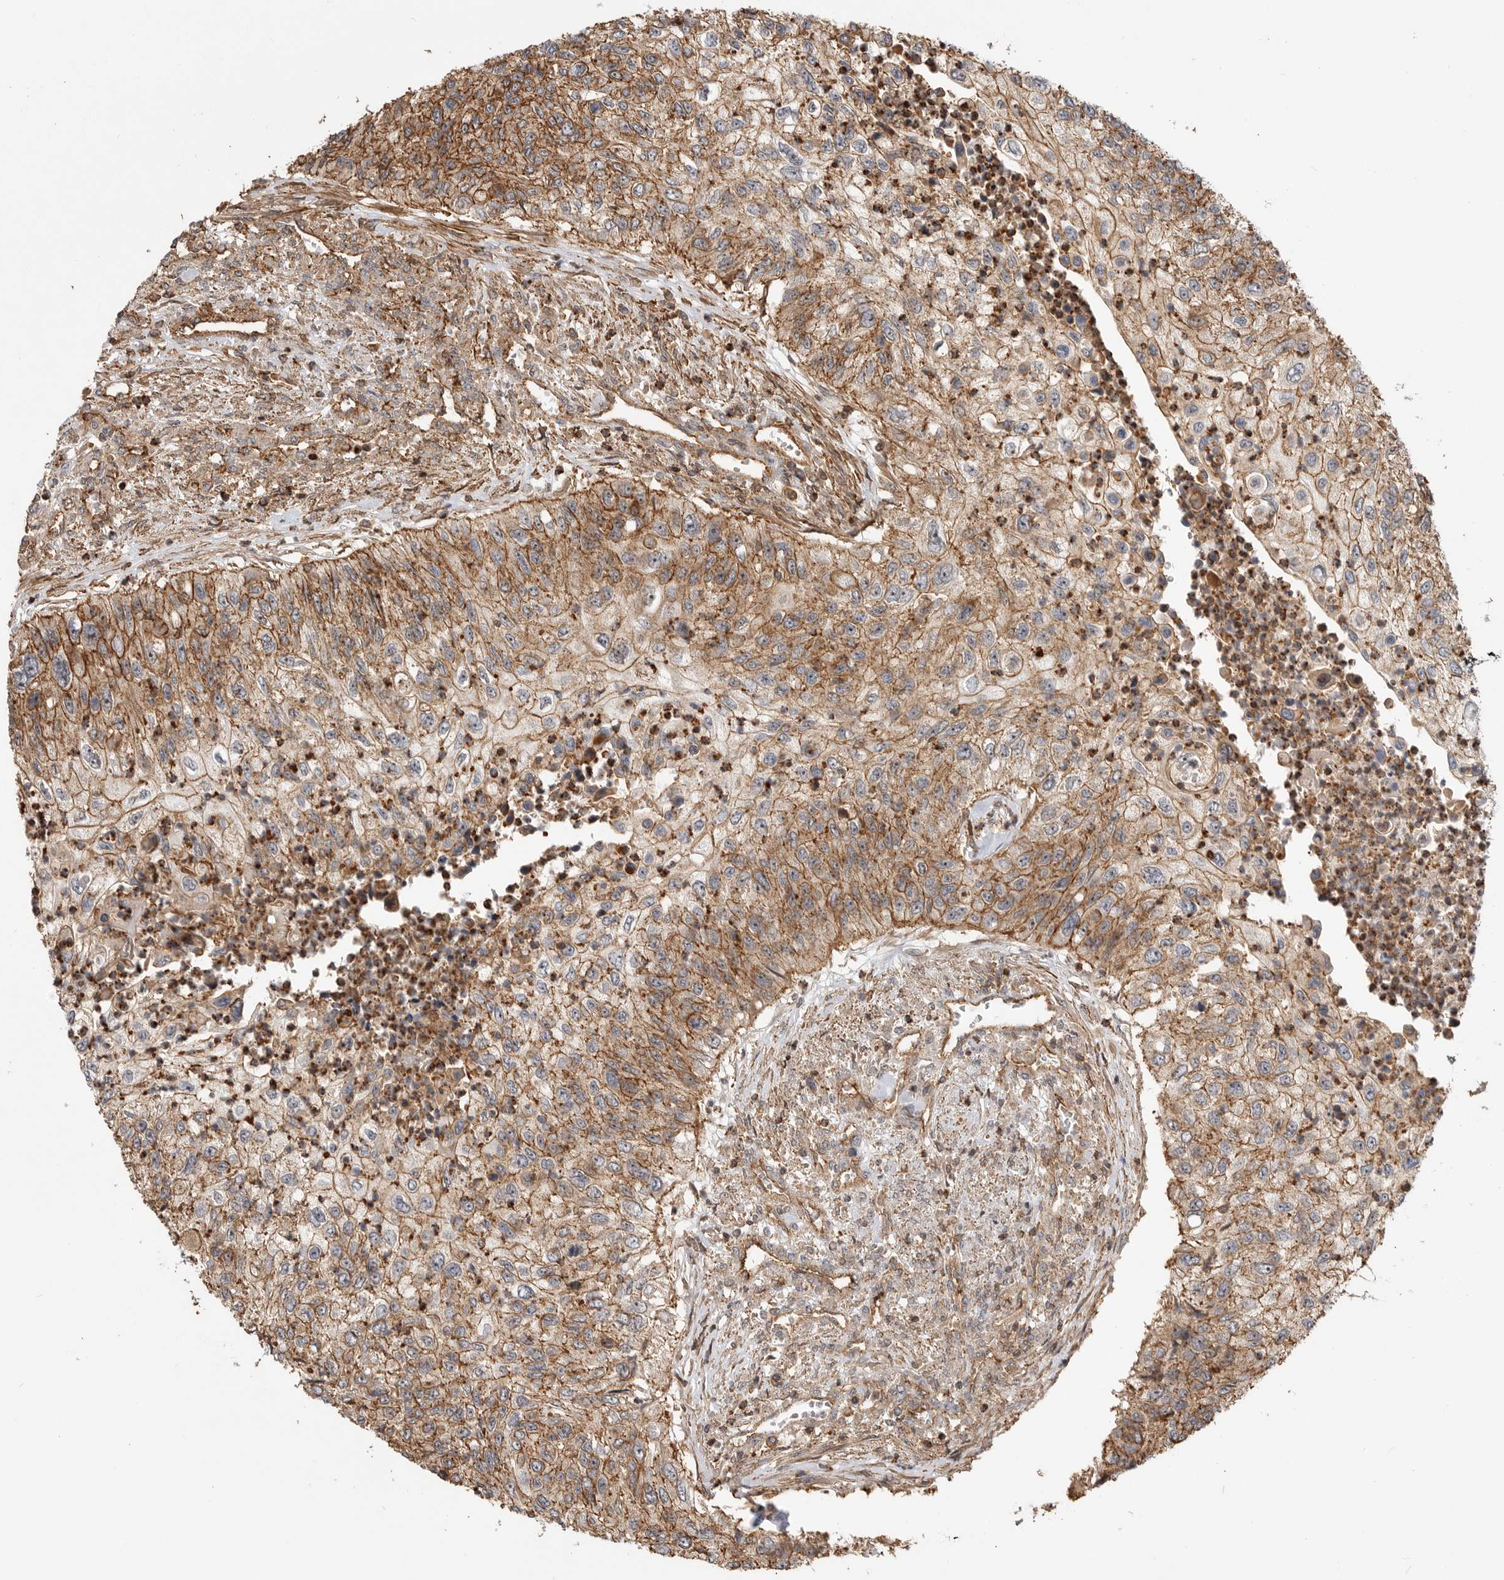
{"staining": {"intensity": "moderate", "quantity": ">75%", "location": "cytoplasmic/membranous"}, "tissue": "urothelial cancer", "cell_type": "Tumor cells", "image_type": "cancer", "snomed": [{"axis": "morphology", "description": "Urothelial carcinoma, High grade"}, {"axis": "topography", "description": "Urinary bladder"}], "caption": "Immunohistochemical staining of high-grade urothelial carcinoma shows medium levels of moderate cytoplasmic/membranous positivity in approximately >75% of tumor cells.", "gene": "GPATCH2", "patient": {"sex": "female", "age": 60}}